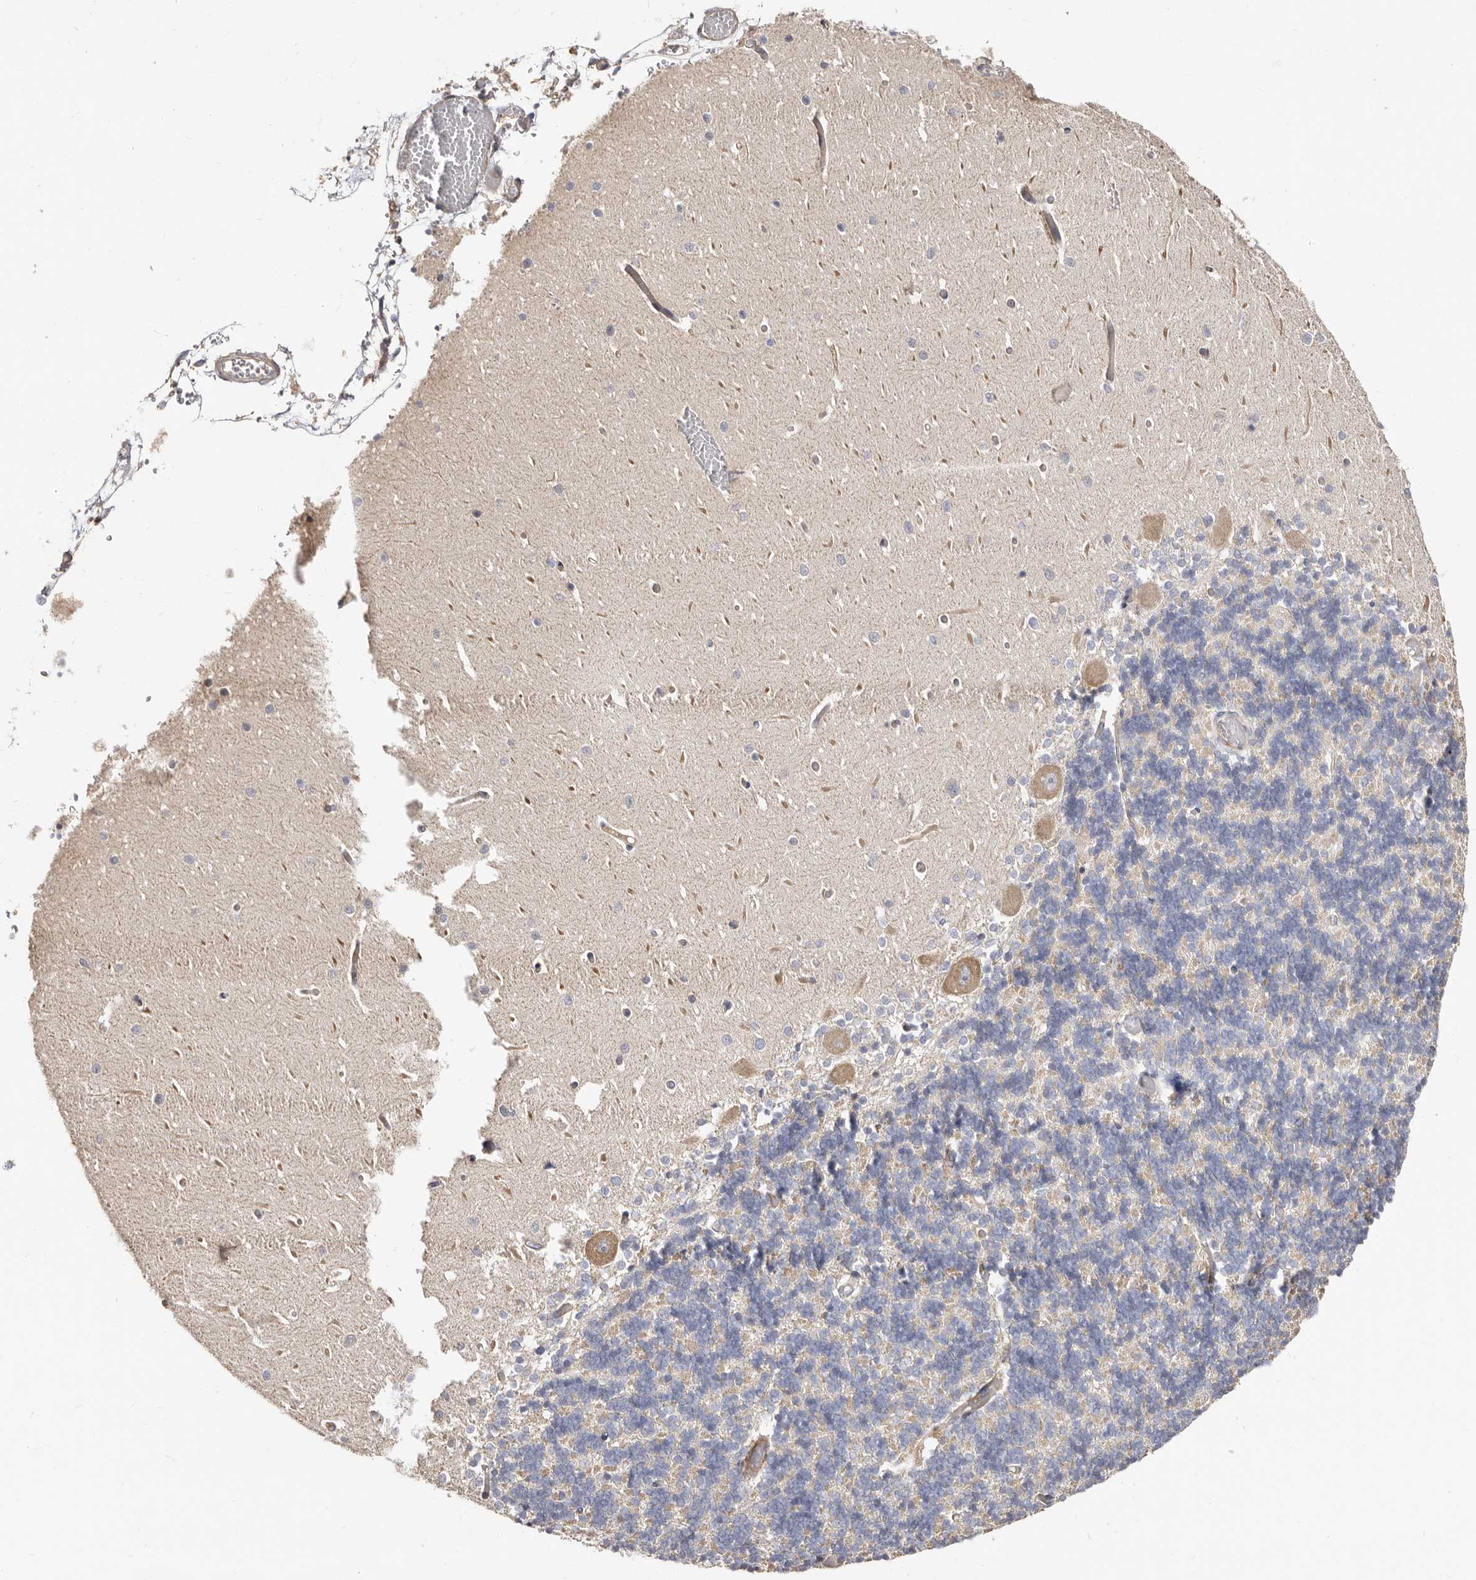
{"staining": {"intensity": "weak", "quantity": "<25%", "location": "cytoplasmic/membranous"}, "tissue": "cerebellum", "cell_type": "Cells in granular layer", "image_type": "normal", "snomed": [{"axis": "morphology", "description": "Normal tissue, NOS"}, {"axis": "topography", "description": "Cerebellum"}], "caption": "The immunohistochemistry image has no significant expression in cells in granular layer of cerebellum.", "gene": "BAIAP2L1", "patient": {"sex": "male", "age": 37}}